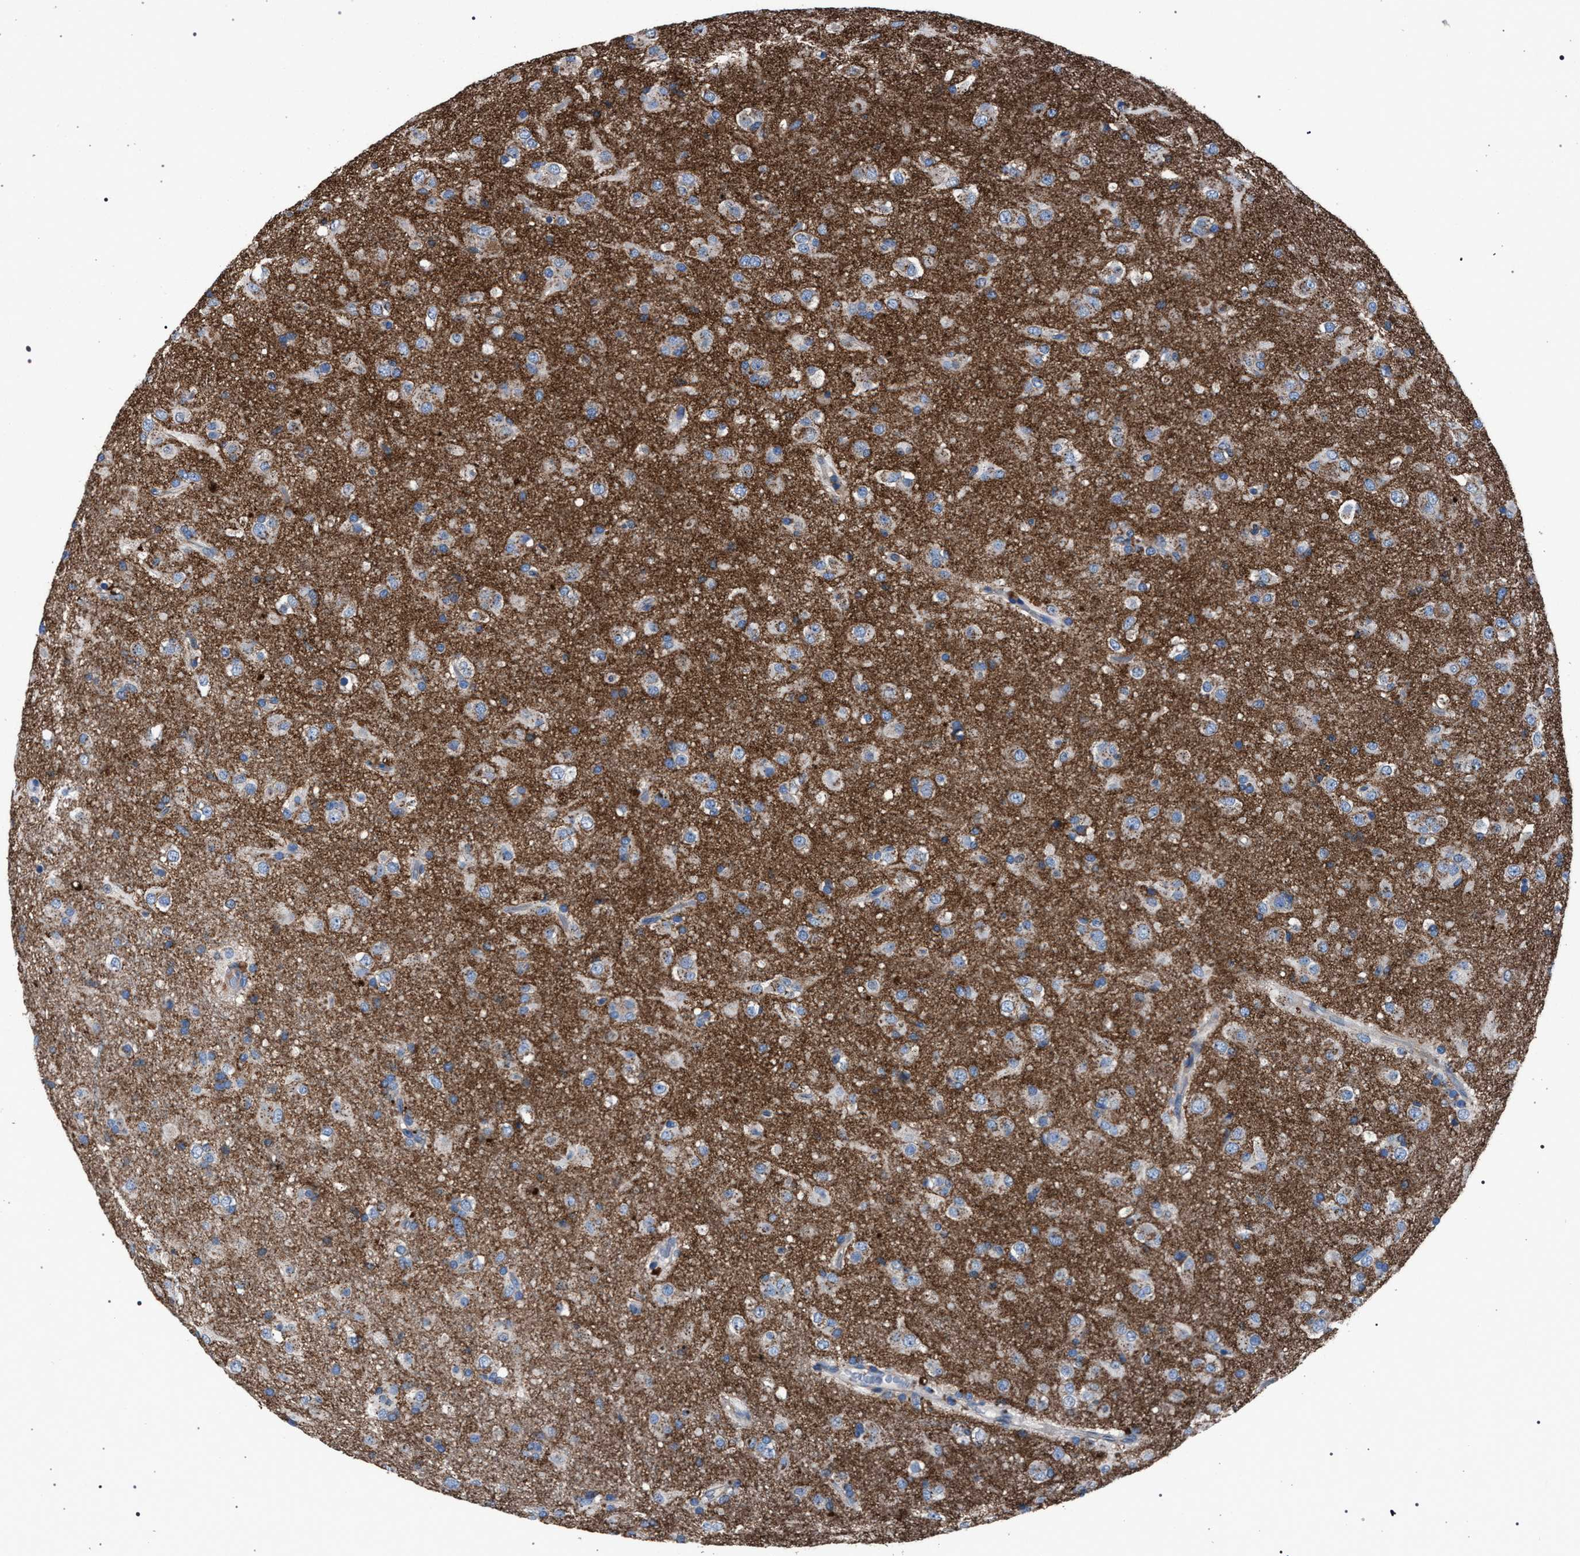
{"staining": {"intensity": "moderate", "quantity": "<25%", "location": "cytoplasmic/membranous"}, "tissue": "glioma", "cell_type": "Tumor cells", "image_type": "cancer", "snomed": [{"axis": "morphology", "description": "Glioma, malignant, Low grade"}, {"axis": "topography", "description": "Brain"}], "caption": "The micrograph exhibits staining of malignant low-grade glioma, revealing moderate cytoplasmic/membranous protein positivity (brown color) within tumor cells.", "gene": "ATP6V0A1", "patient": {"sex": "male", "age": 65}}